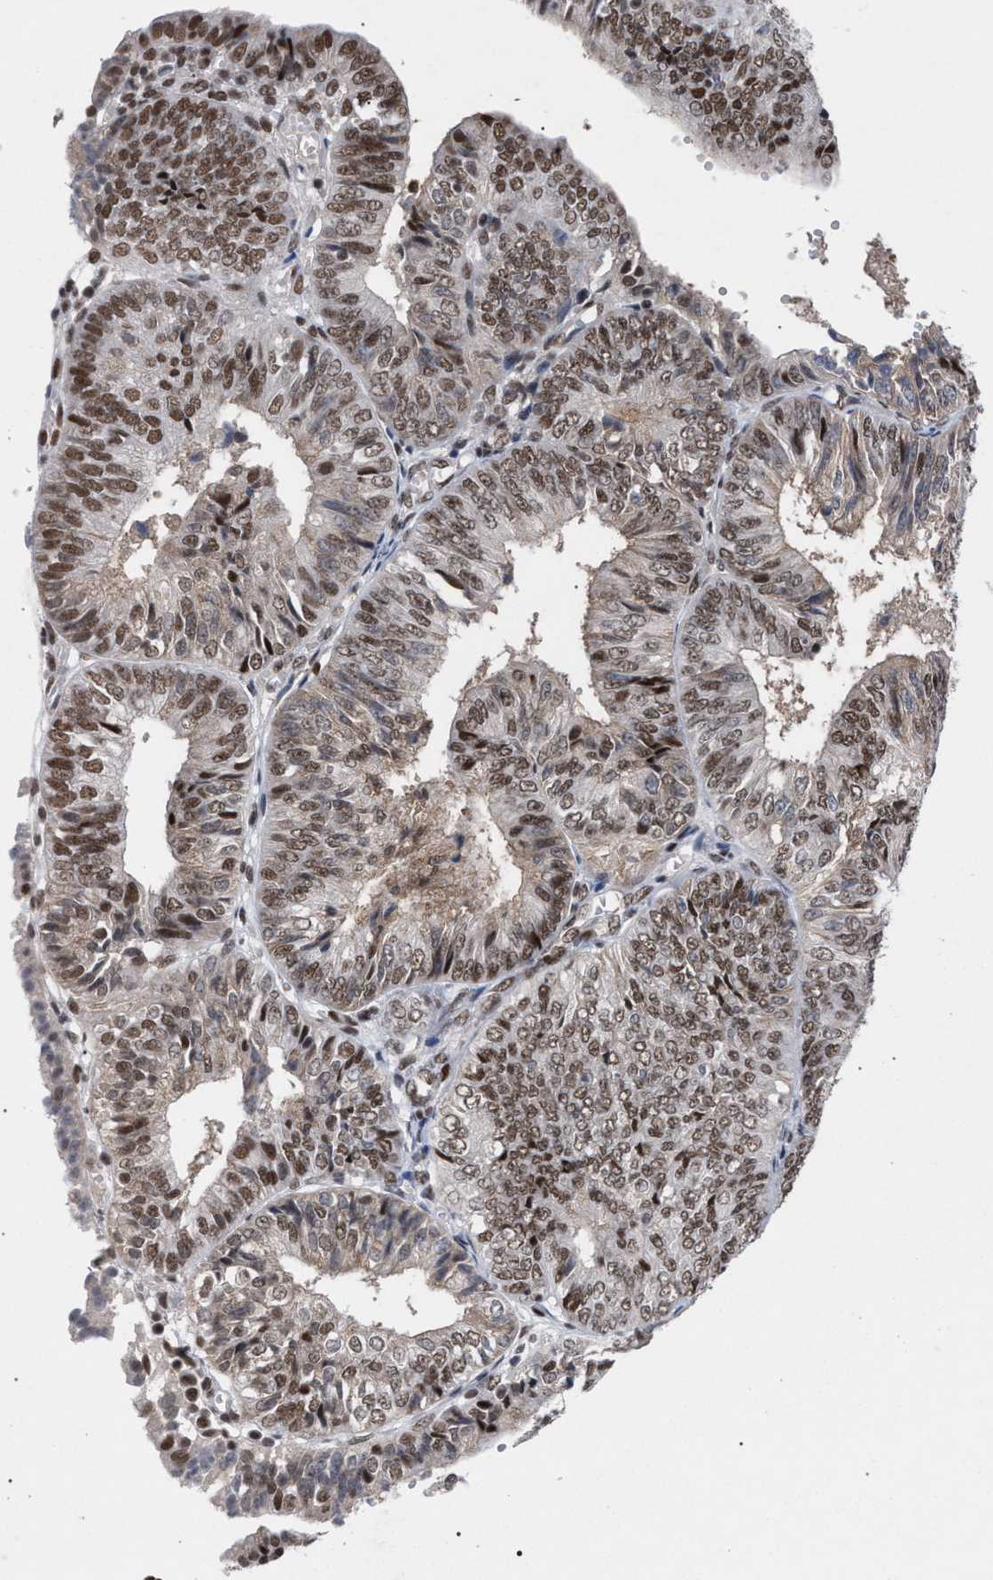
{"staining": {"intensity": "moderate", "quantity": ">75%", "location": "nuclear"}, "tissue": "endometrial cancer", "cell_type": "Tumor cells", "image_type": "cancer", "snomed": [{"axis": "morphology", "description": "Adenocarcinoma, NOS"}, {"axis": "topography", "description": "Endometrium"}], "caption": "Immunohistochemistry (IHC) of adenocarcinoma (endometrial) reveals medium levels of moderate nuclear positivity in approximately >75% of tumor cells.", "gene": "SCAF4", "patient": {"sex": "female", "age": 58}}